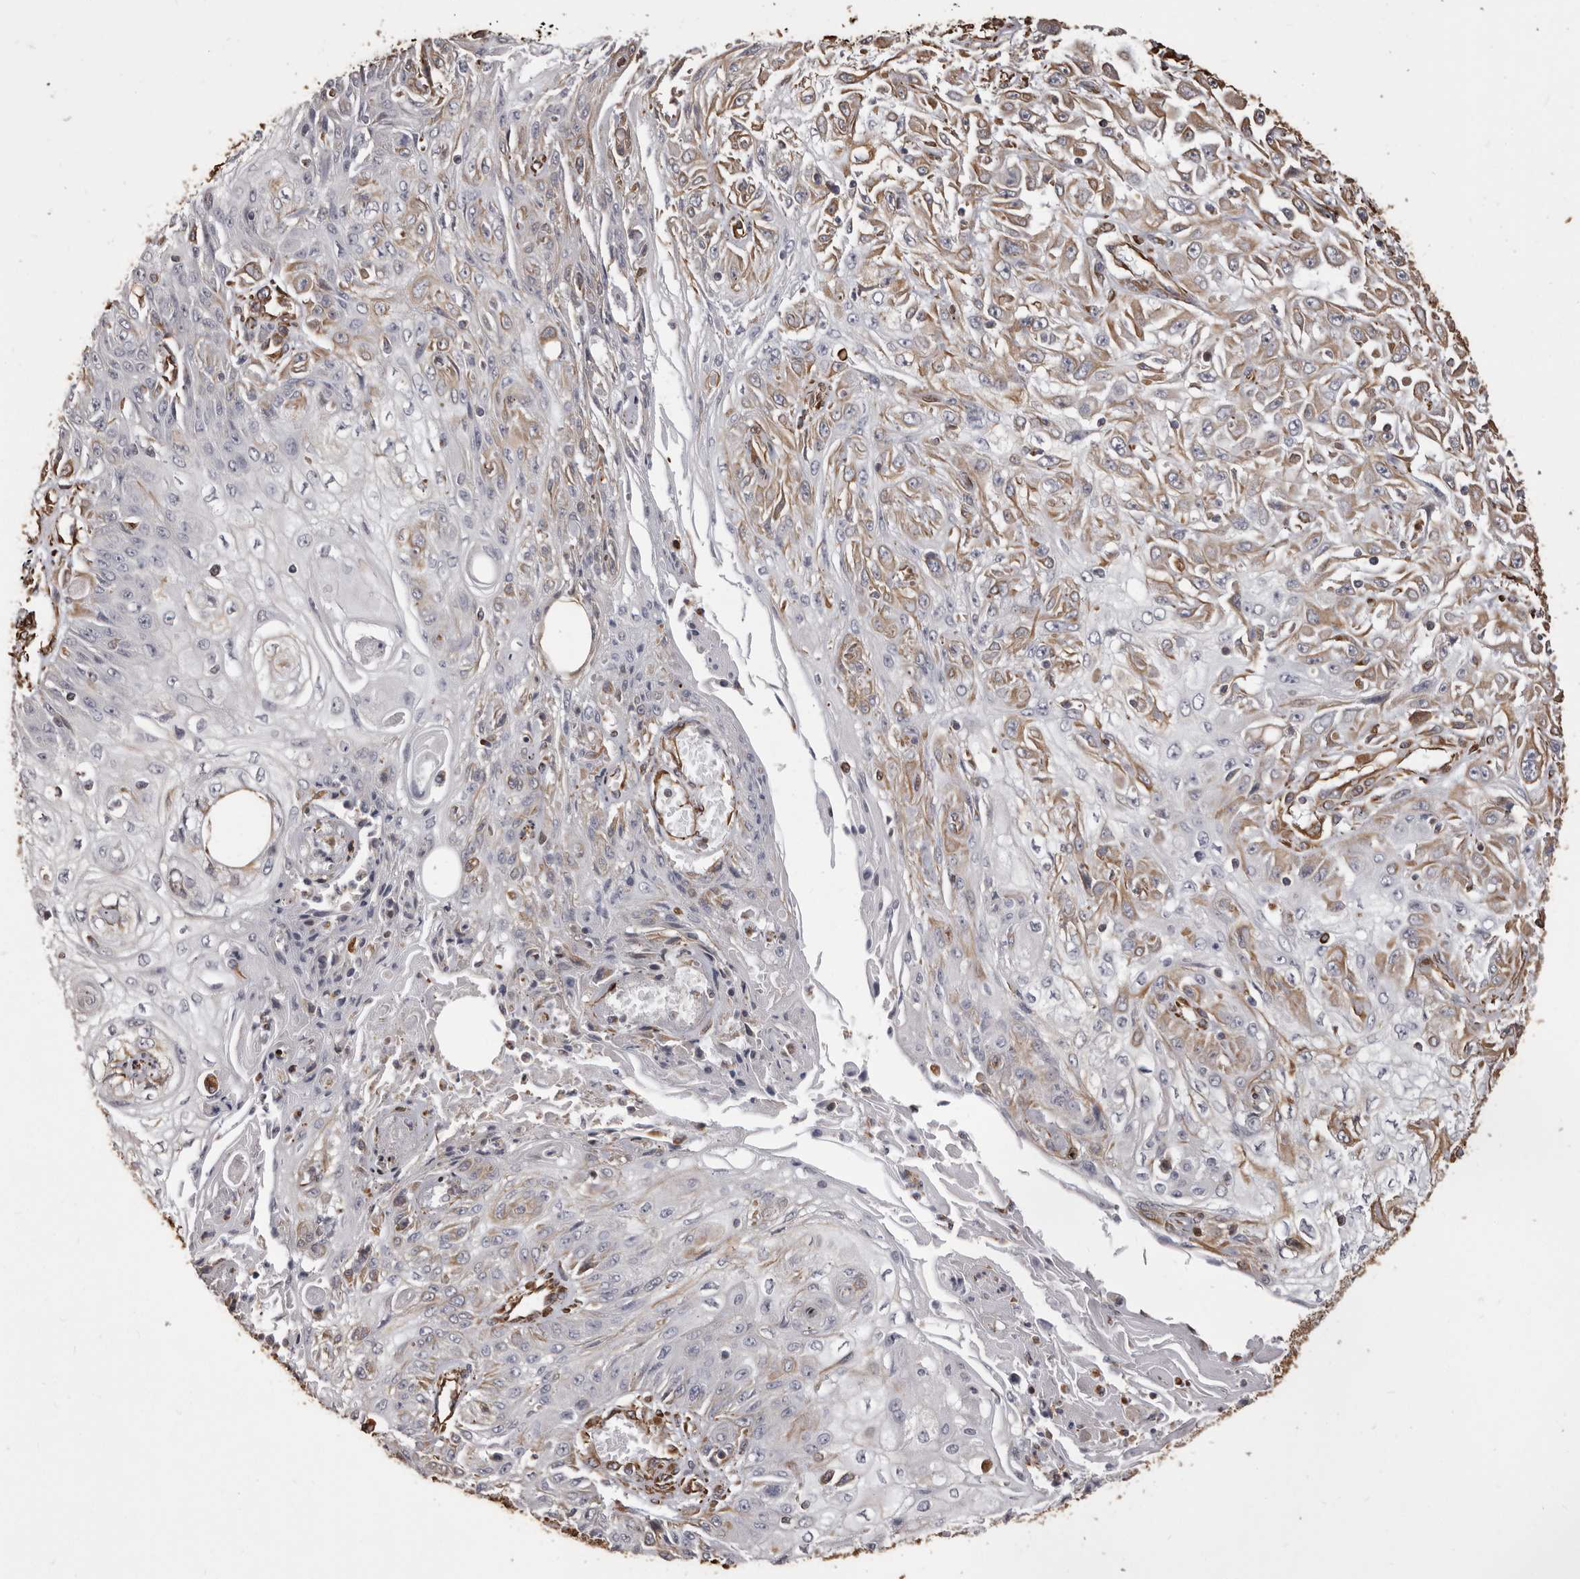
{"staining": {"intensity": "moderate", "quantity": "25%-75%", "location": "cytoplasmic/membranous"}, "tissue": "skin cancer", "cell_type": "Tumor cells", "image_type": "cancer", "snomed": [{"axis": "morphology", "description": "Squamous cell carcinoma, NOS"}, {"axis": "morphology", "description": "Squamous cell carcinoma, metastatic, NOS"}, {"axis": "topography", "description": "Skin"}, {"axis": "topography", "description": "Lymph node"}], "caption": "Protein expression by immunohistochemistry (IHC) reveals moderate cytoplasmic/membranous expression in about 25%-75% of tumor cells in skin cancer.", "gene": "MTURN", "patient": {"sex": "male", "age": 75}}